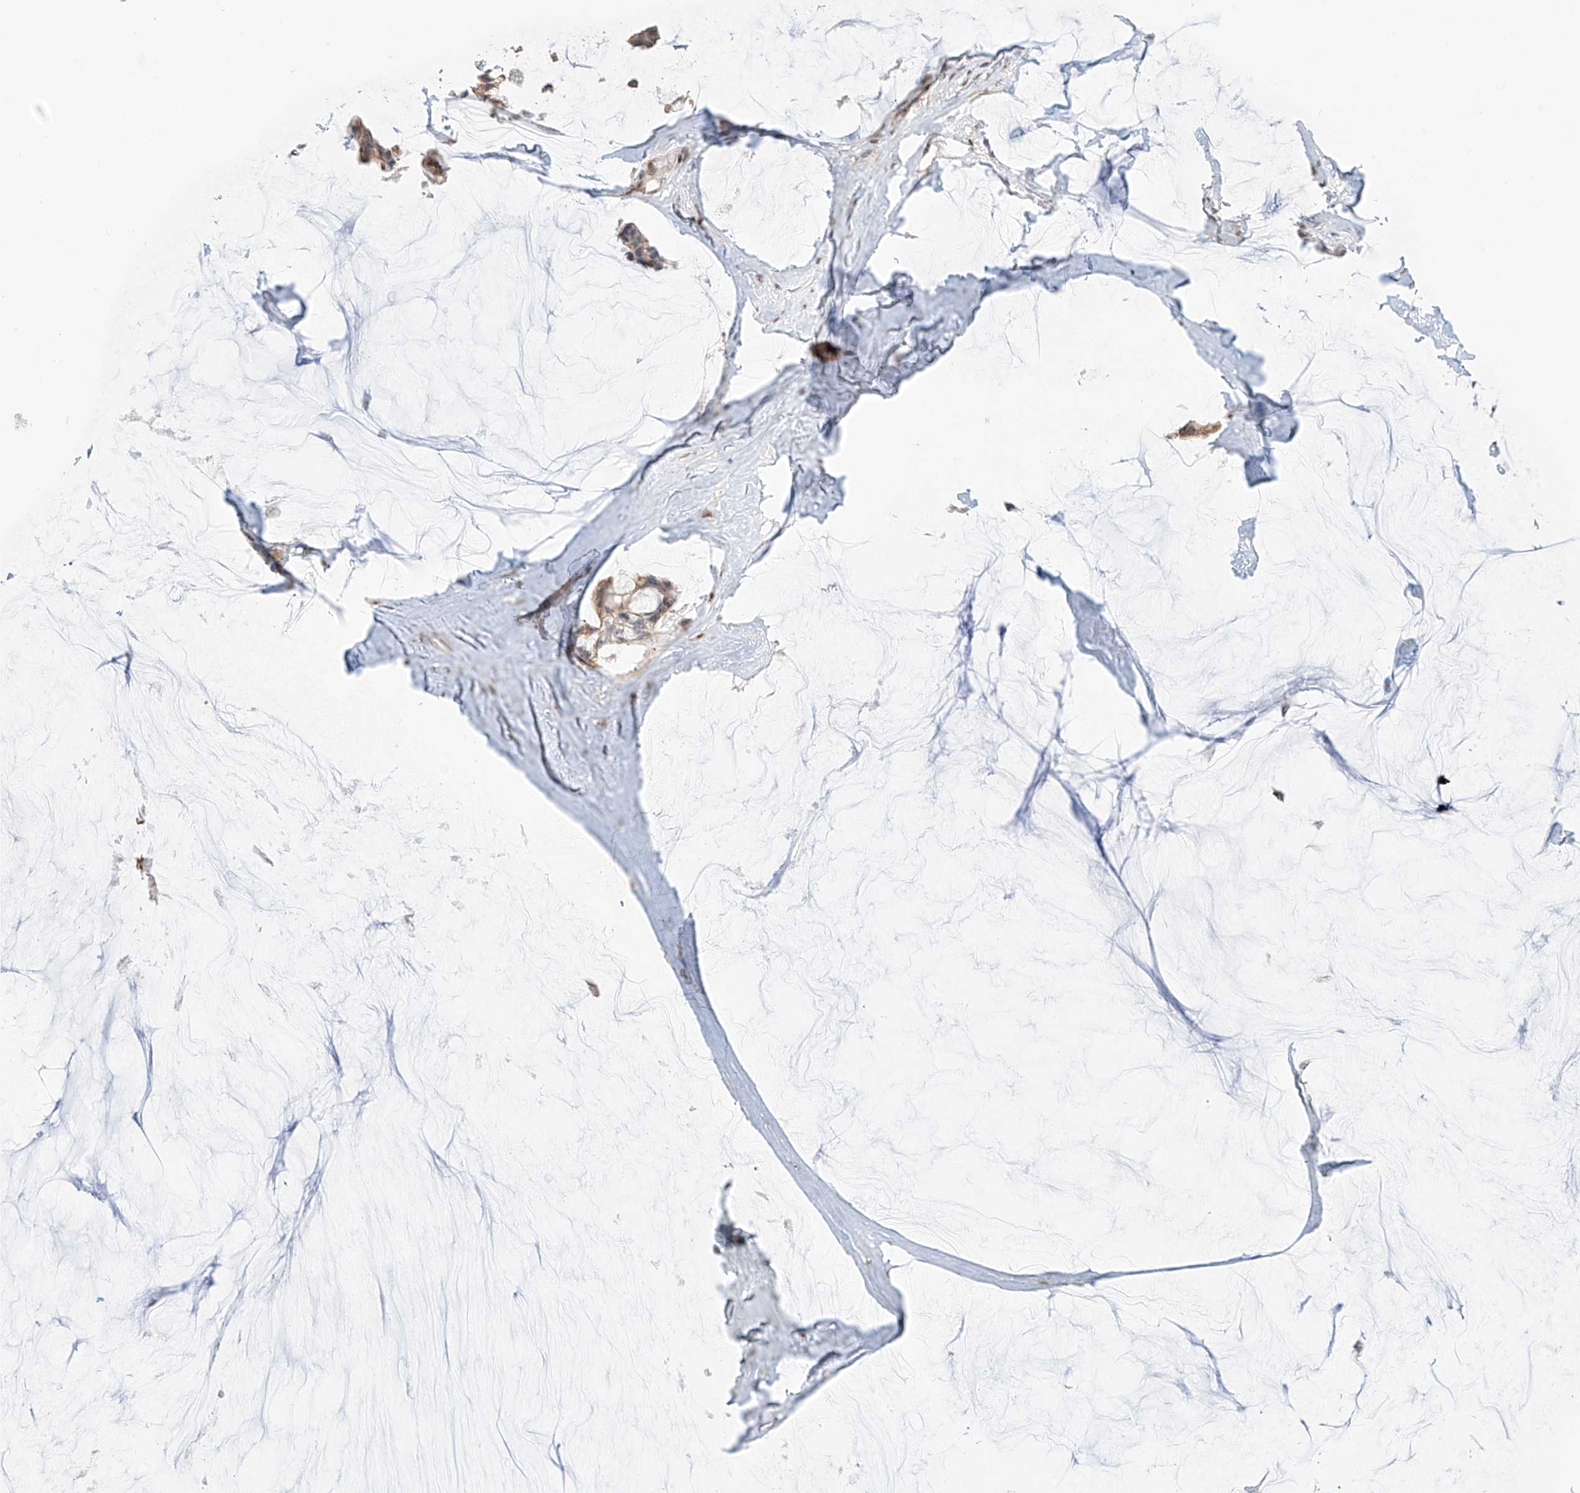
{"staining": {"intensity": "weak", "quantity": ">75%", "location": "cytoplasmic/membranous"}, "tissue": "ovarian cancer", "cell_type": "Tumor cells", "image_type": "cancer", "snomed": [{"axis": "morphology", "description": "Cystadenocarcinoma, mucinous, NOS"}, {"axis": "topography", "description": "Ovary"}], "caption": "Human ovarian mucinous cystadenocarcinoma stained for a protein (brown) shows weak cytoplasmic/membranous positive positivity in about >75% of tumor cells.", "gene": "ZNF512", "patient": {"sex": "female", "age": 39}}